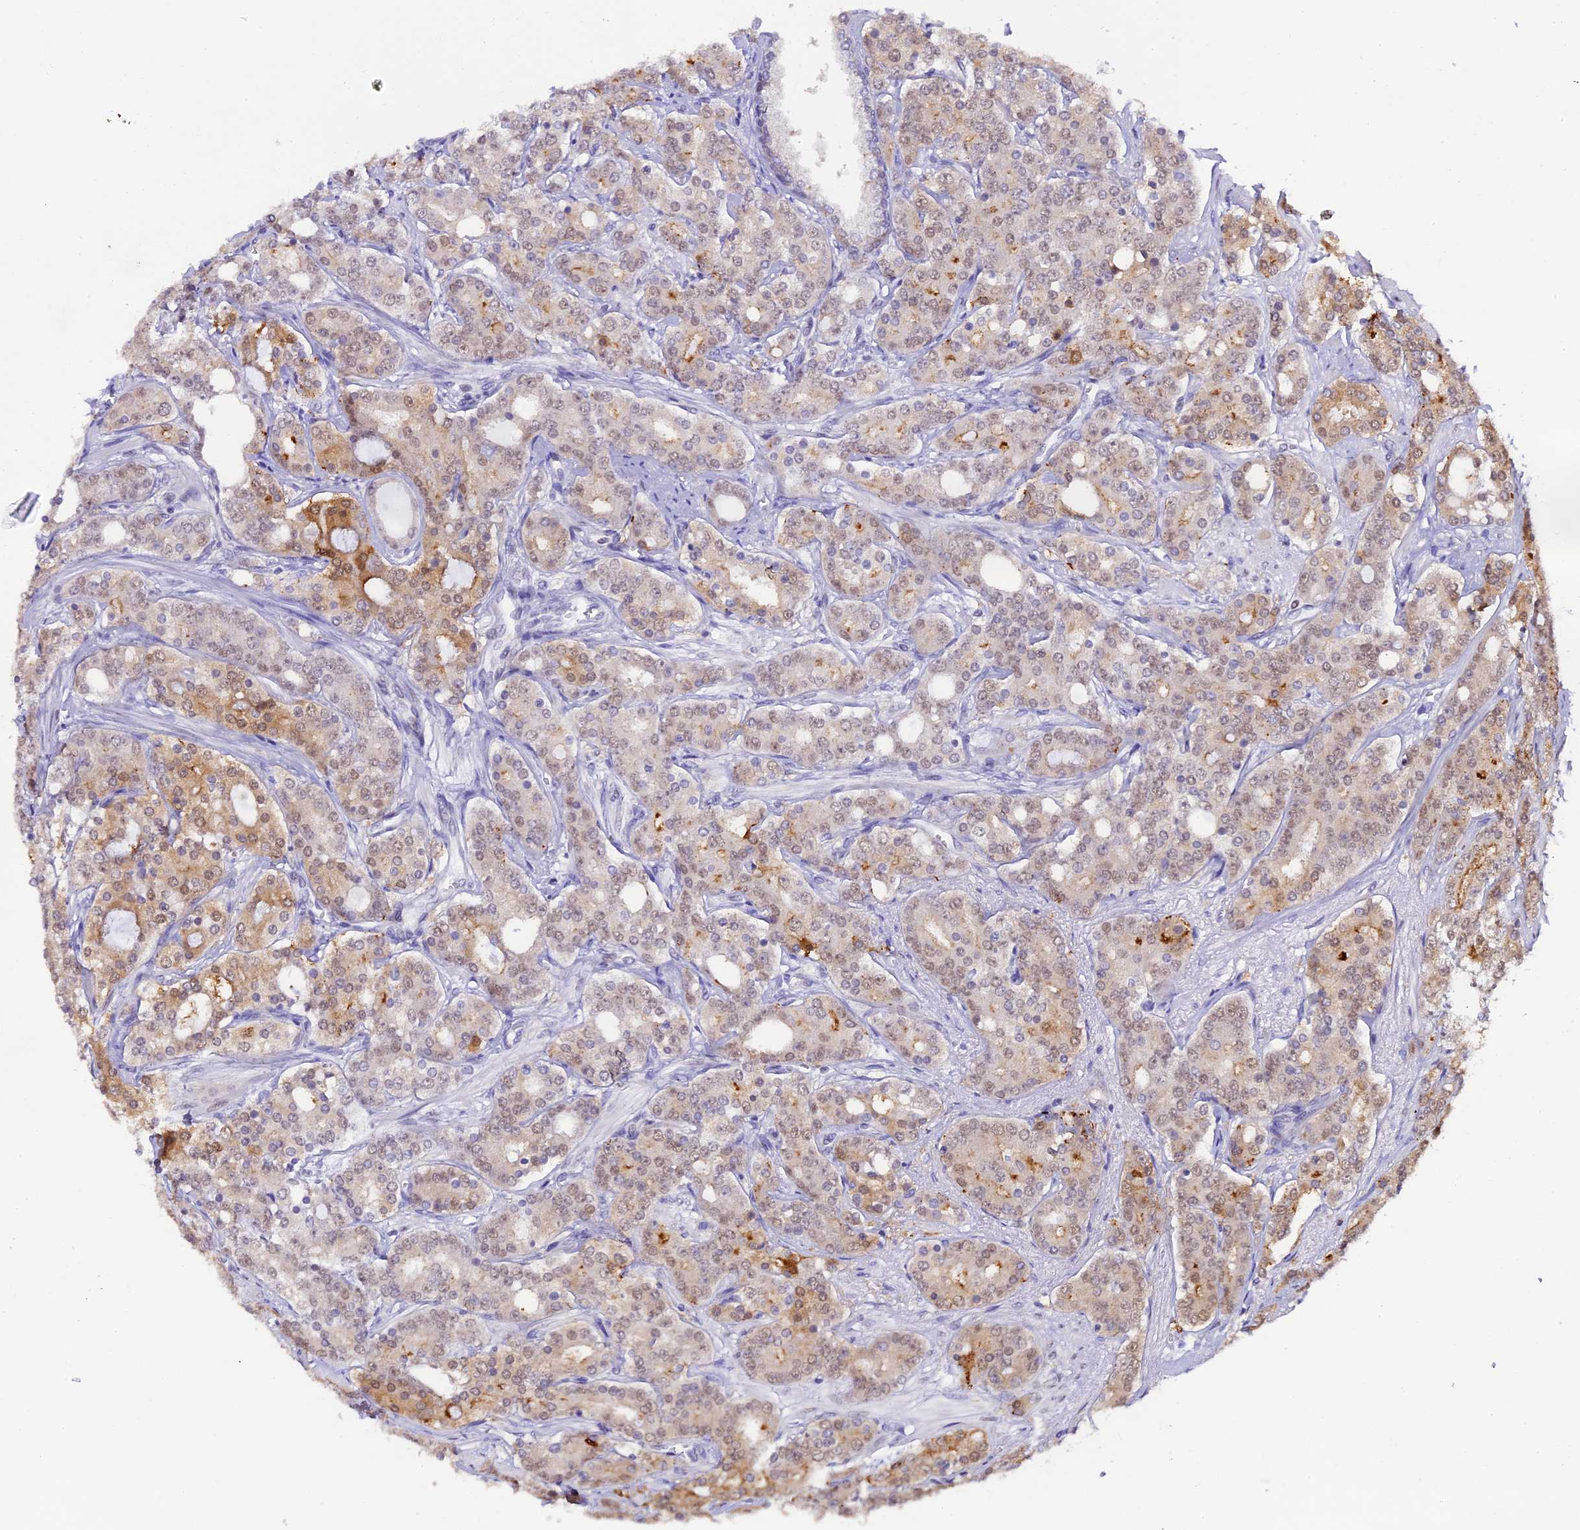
{"staining": {"intensity": "weak", "quantity": "<25%", "location": "cytoplasmic/membranous,nuclear"}, "tissue": "prostate cancer", "cell_type": "Tumor cells", "image_type": "cancer", "snomed": [{"axis": "morphology", "description": "Adenocarcinoma, High grade"}, {"axis": "topography", "description": "Prostate"}], "caption": "Immunohistochemistry micrograph of neoplastic tissue: prostate cancer (adenocarcinoma (high-grade)) stained with DAB (3,3'-diaminobenzidine) reveals no significant protein expression in tumor cells. (Brightfield microscopy of DAB (3,3'-diaminobenzidine) immunohistochemistry at high magnification).", "gene": "OSGEP", "patient": {"sex": "male", "age": 62}}